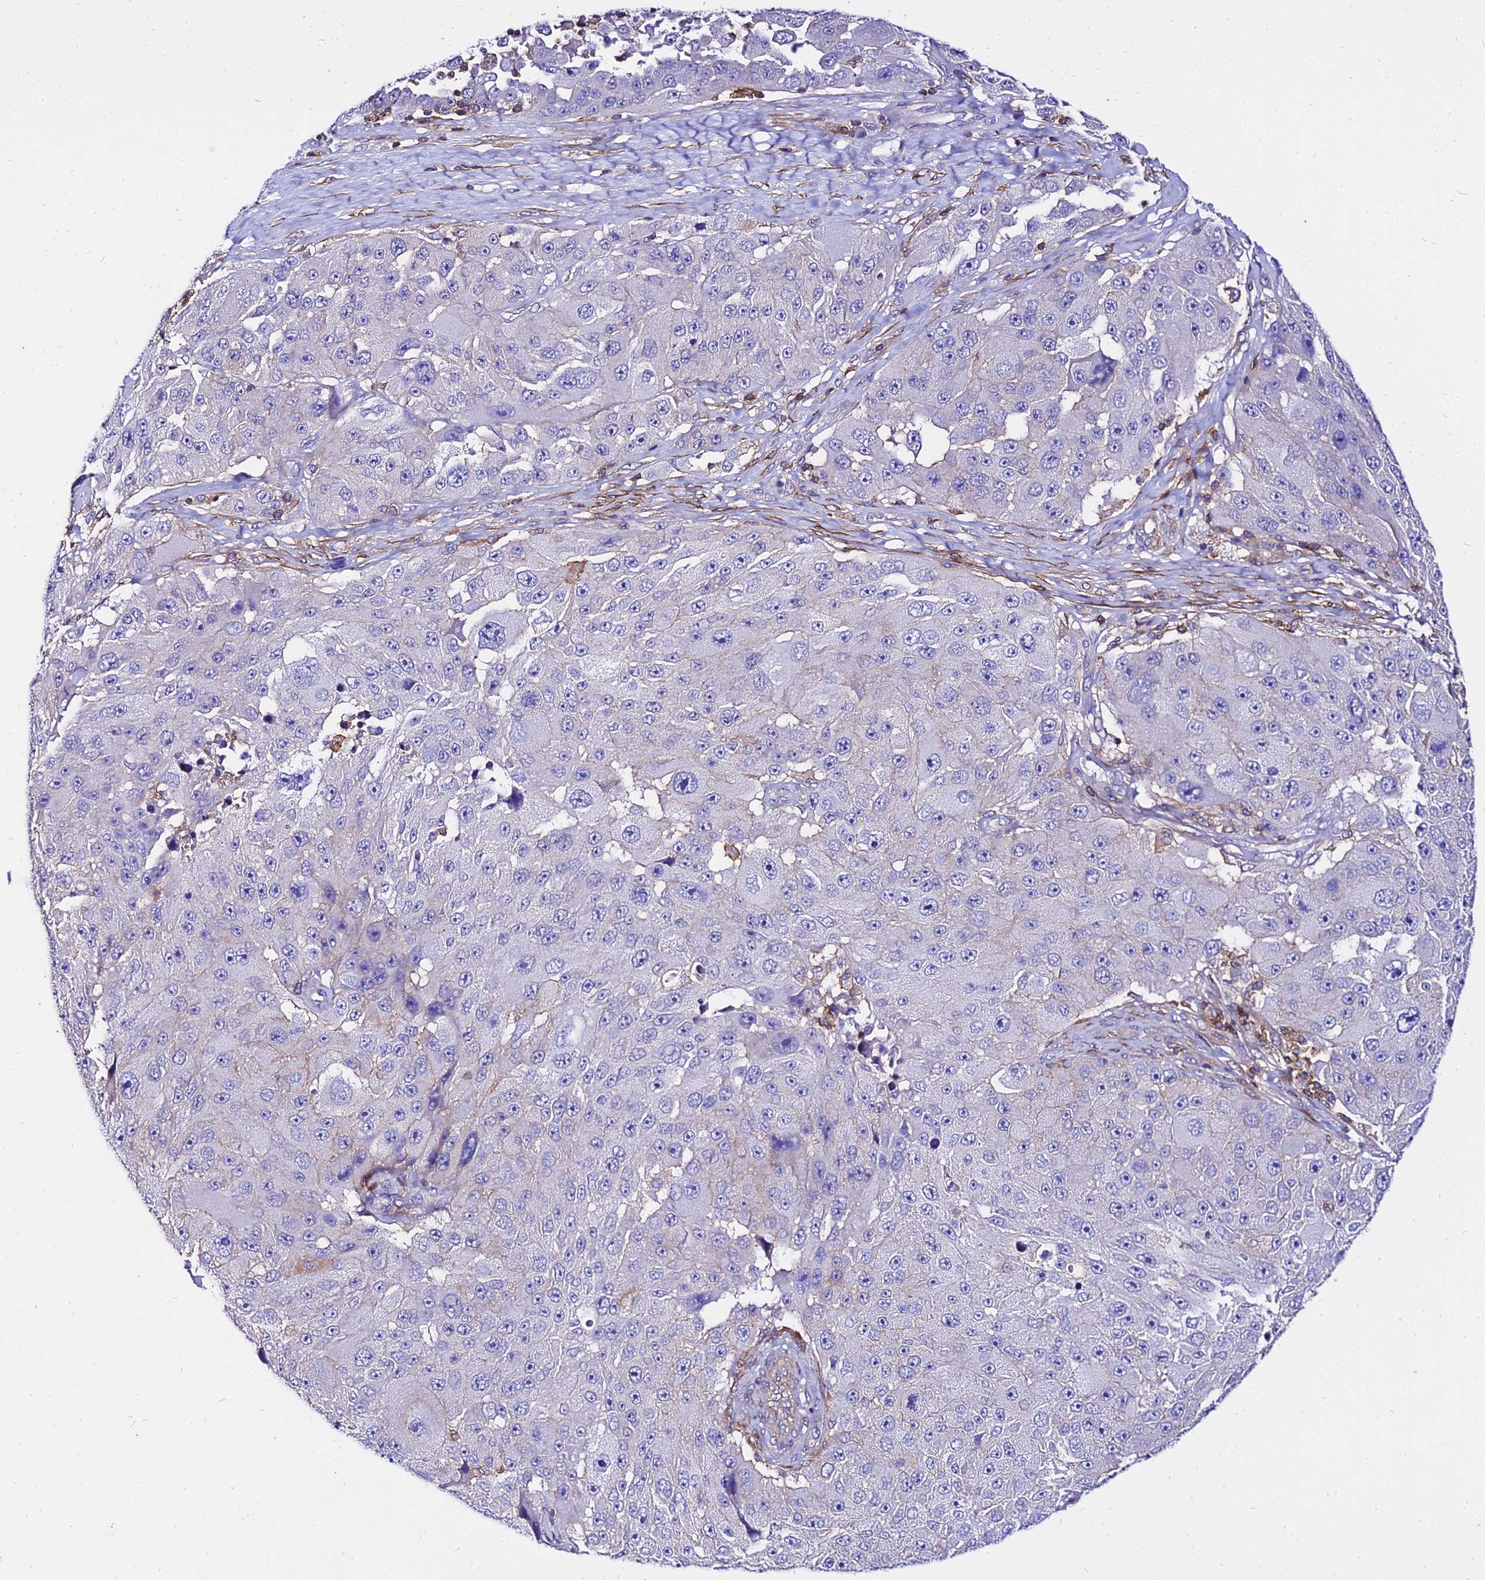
{"staining": {"intensity": "negative", "quantity": "none", "location": "none"}, "tissue": "melanoma", "cell_type": "Tumor cells", "image_type": "cancer", "snomed": [{"axis": "morphology", "description": "Malignant melanoma, Metastatic site"}, {"axis": "topography", "description": "Lymph node"}], "caption": "An image of melanoma stained for a protein demonstrates no brown staining in tumor cells. (DAB immunohistochemistry with hematoxylin counter stain).", "gene": "CSRP1", "patient": {"sex": "male", "age": 62}}